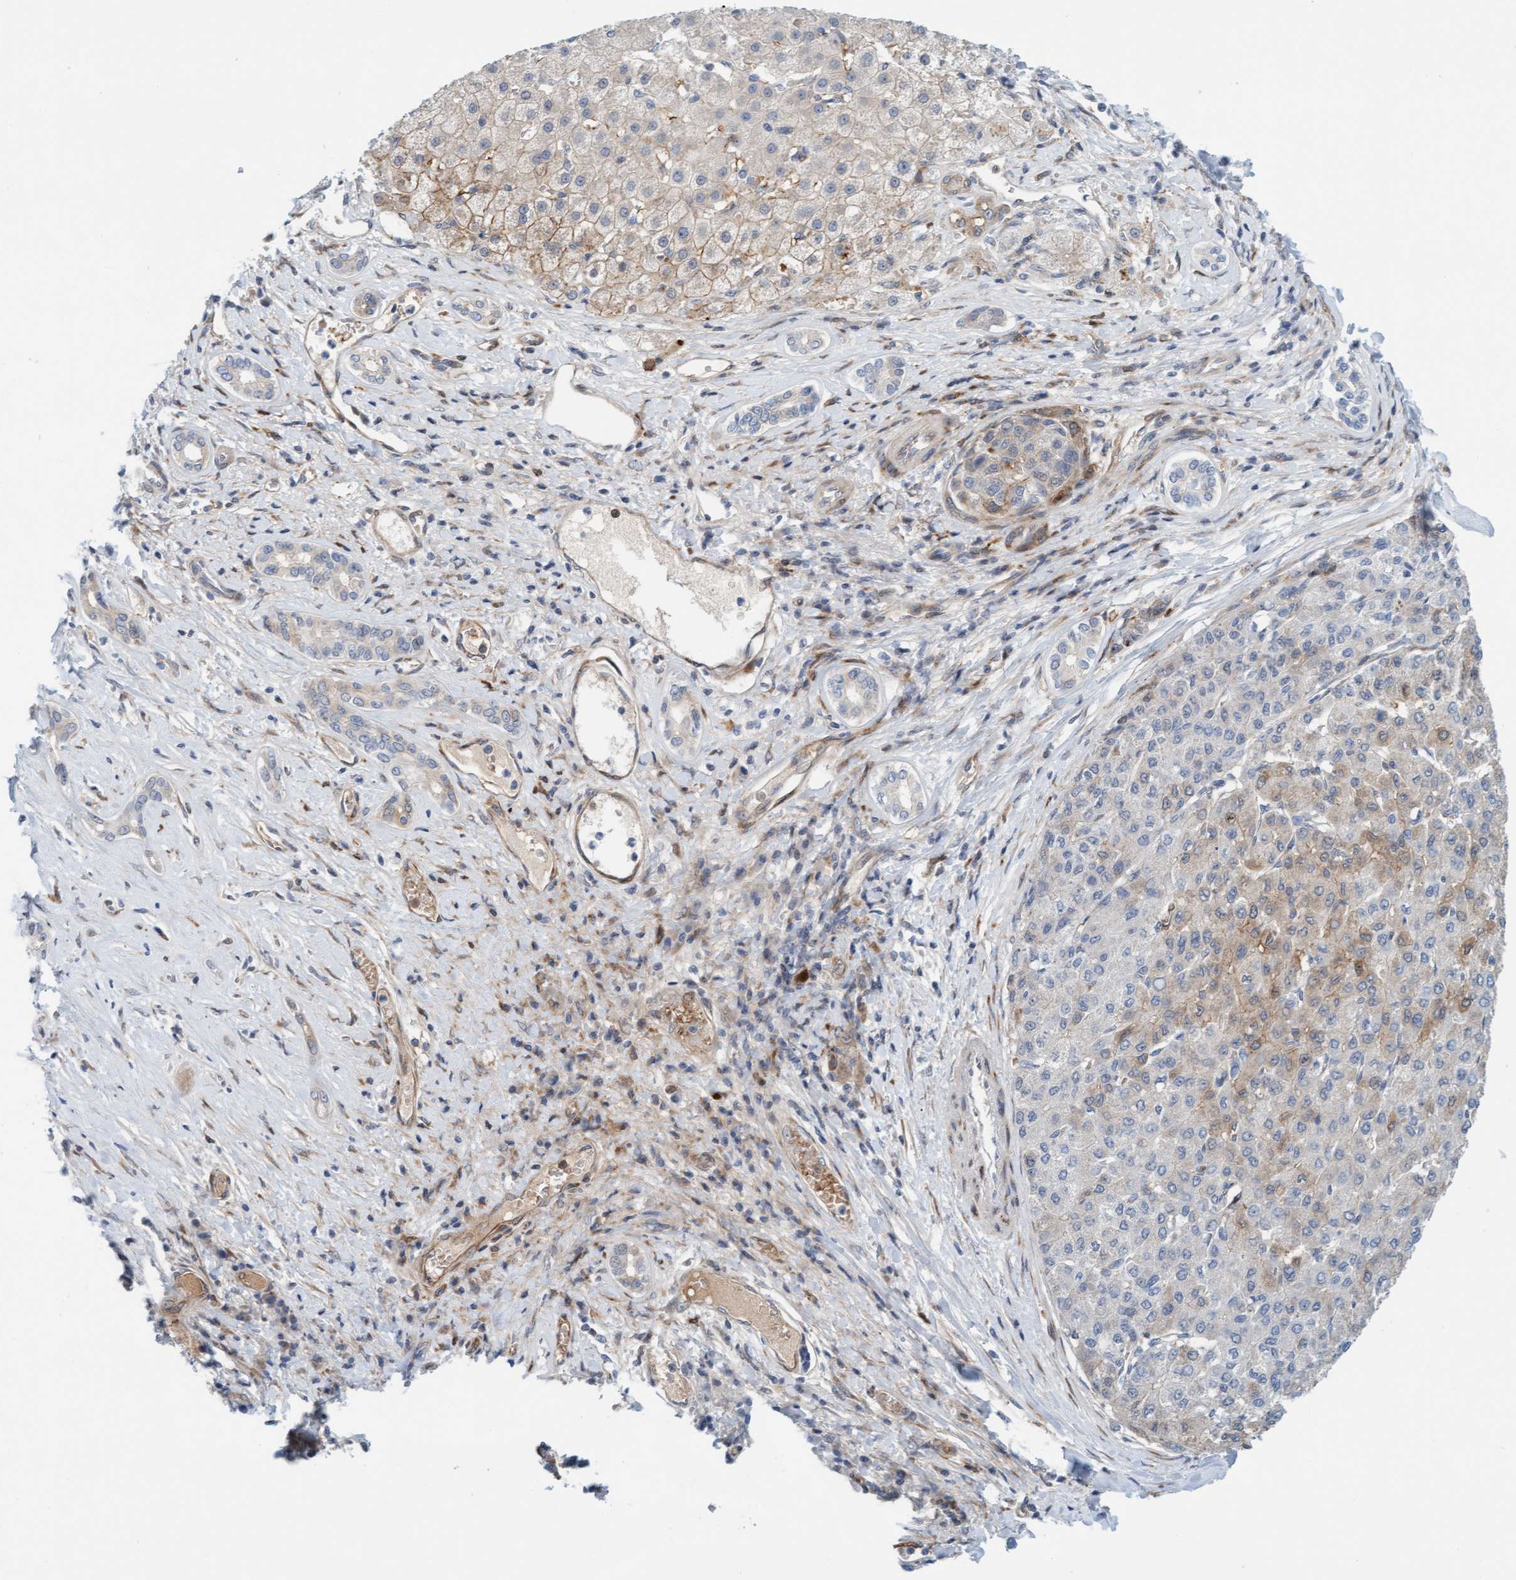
{"staining": {"intensity": "weak", "quantity": "25%-75%", "location": "cytoplasmic/membranous,nuclear"}, "tissue": "liver cancer", "cell_type": "Tumor cells", "image_type": "cancer", "snomed": [{"axis": "morphology", "description": "Carcinoma, Hepatocellular, NOS"}, {"axis": "topography", "description": "Liver"}], "caption": "Tumor cells demonstrate weak cytoplasmic/membranous and nuclear staining in approximately 25%-75% of cells in liver hepatocellular carcinoma.", "gene": "EIF4EBP1", "patient": {"sex": "male", "age": 65}}